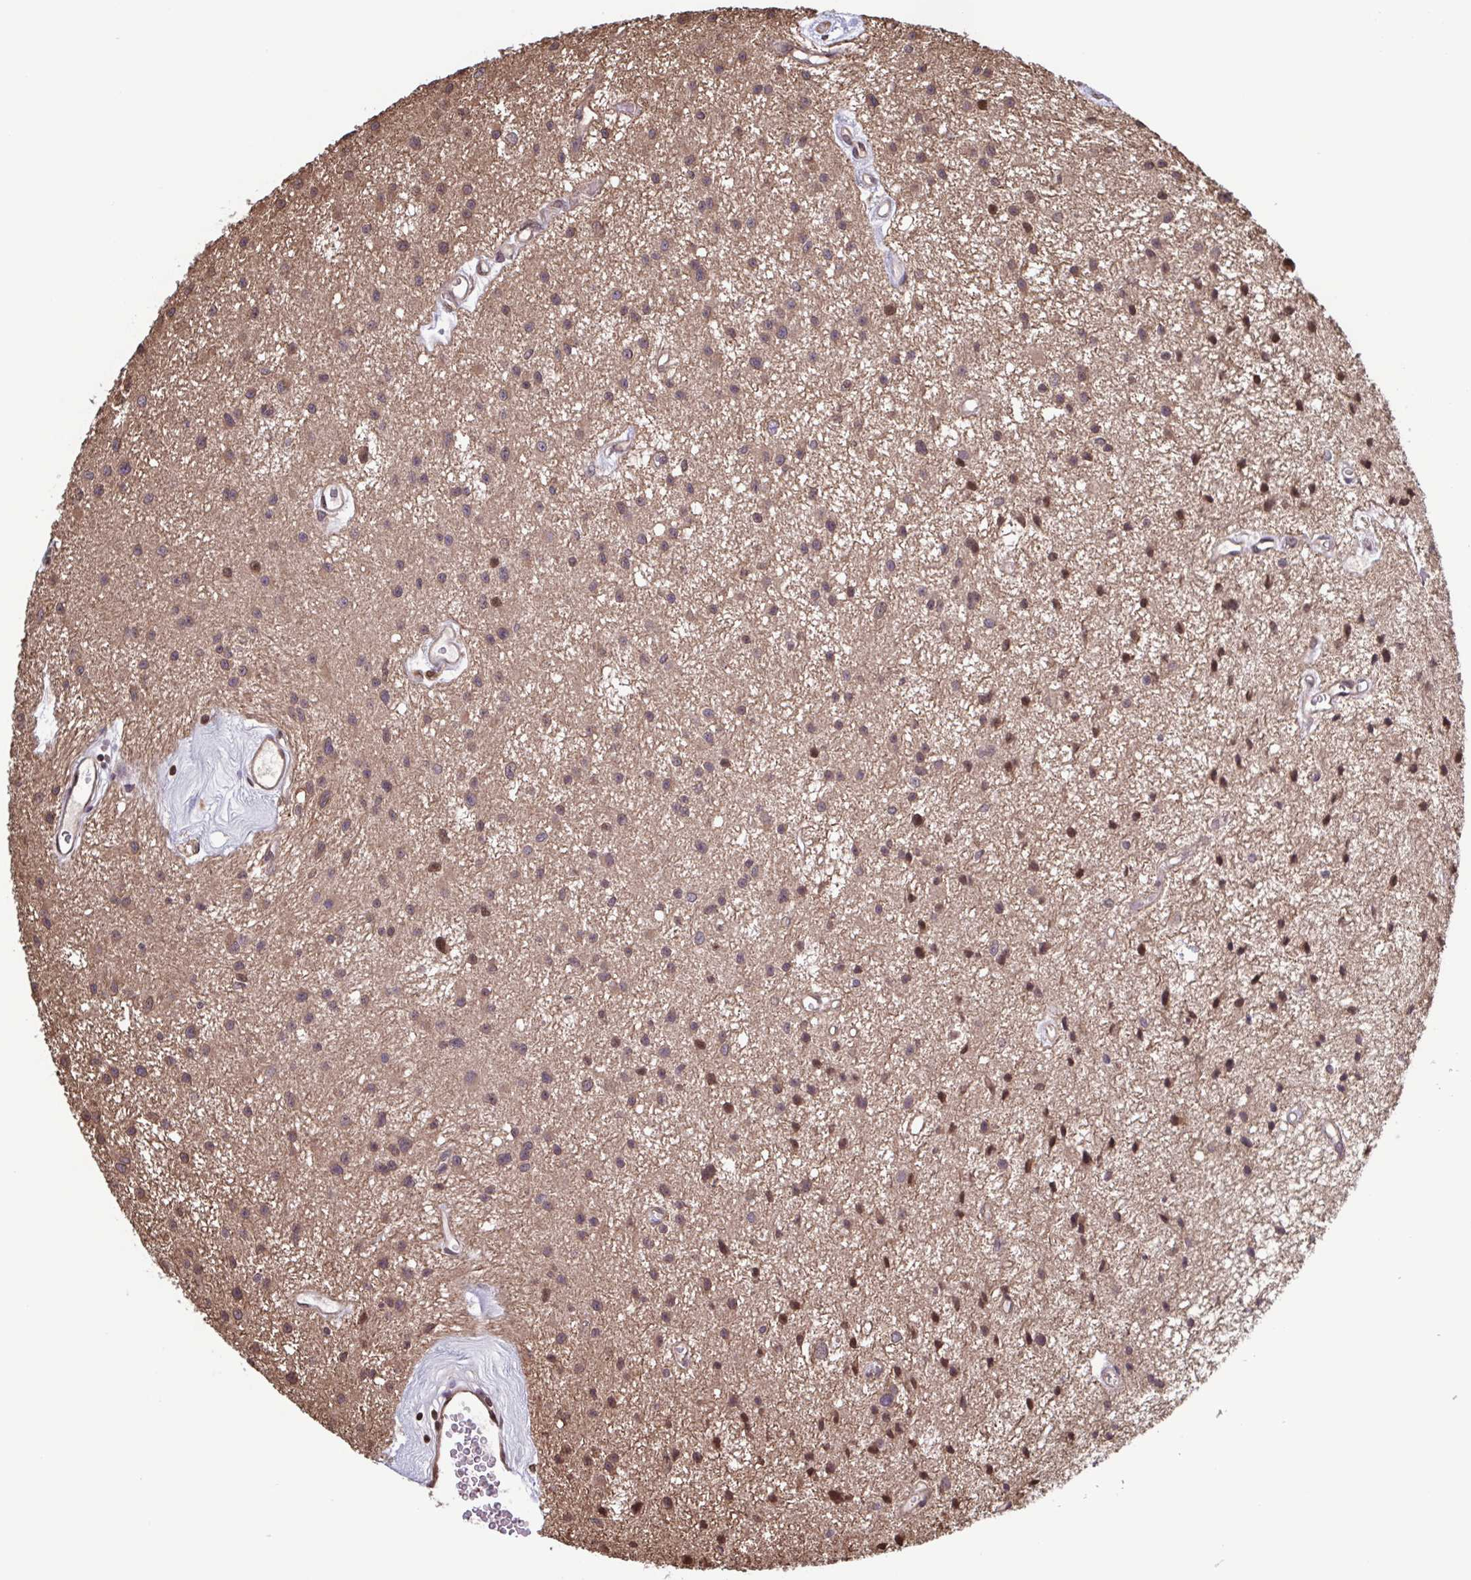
{"staining": {"intensity": "moderate", "quantity": ">75%", "location": "cytoplasmic/membranous,nuclear"}, "tissue": "glioma", "cell_type": "Tumor cells", "image_type": "cancer", "snomed": [{"axis": "morphology", "description": "Glioma, malignant, Low grade"}, {"axis": "topography", "description": "Brain"}], "caption": "Protein expression analysis of malignant low-grade glioma displays moderate cytoplasmic/membranous and nuclear positivity in approximately >75% of tumor cells.", "gene": "SEC63", "patient": {"sex": "male", "age": 43}}